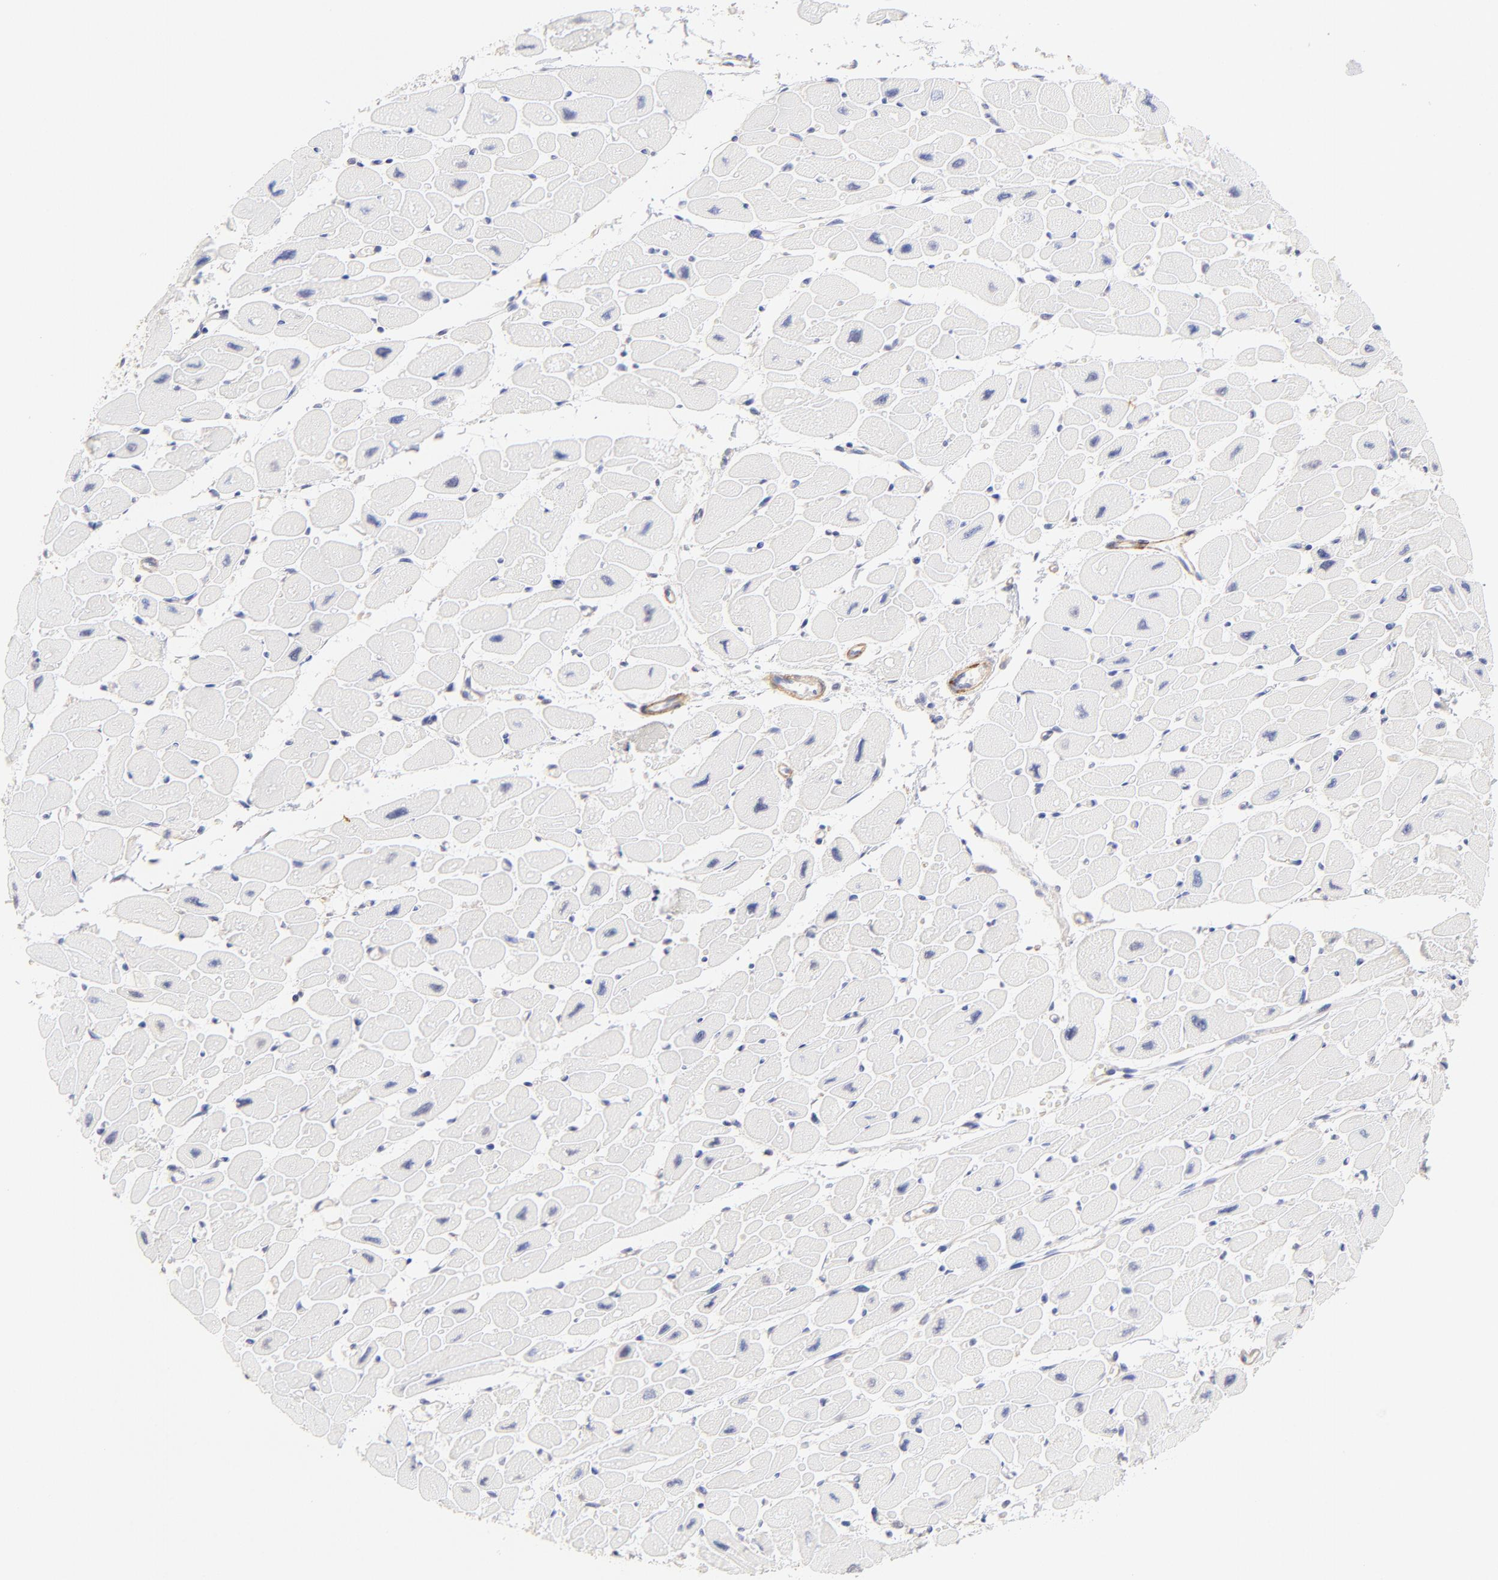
{"staining": {"intensity": "negative", "quantity": "none", "location": "none"}, "tissue": "heart muscle", "cell_type": "Cardiomyocytes", "image_type": "normal", "snomed": [{"axis": "morphology", "description": "Normal tissue, NOS"}, {"axis": "topography", "description": "Heart"}], "caption": "DAB immunohistochemical staining of normal heart muscle demonstrates no significant expression in cardiomyocytes. (DAB IHC with hematoxylin counter stain).", "gene": "ACTRT1", "patient": {"sex": "female", "age": 54}}